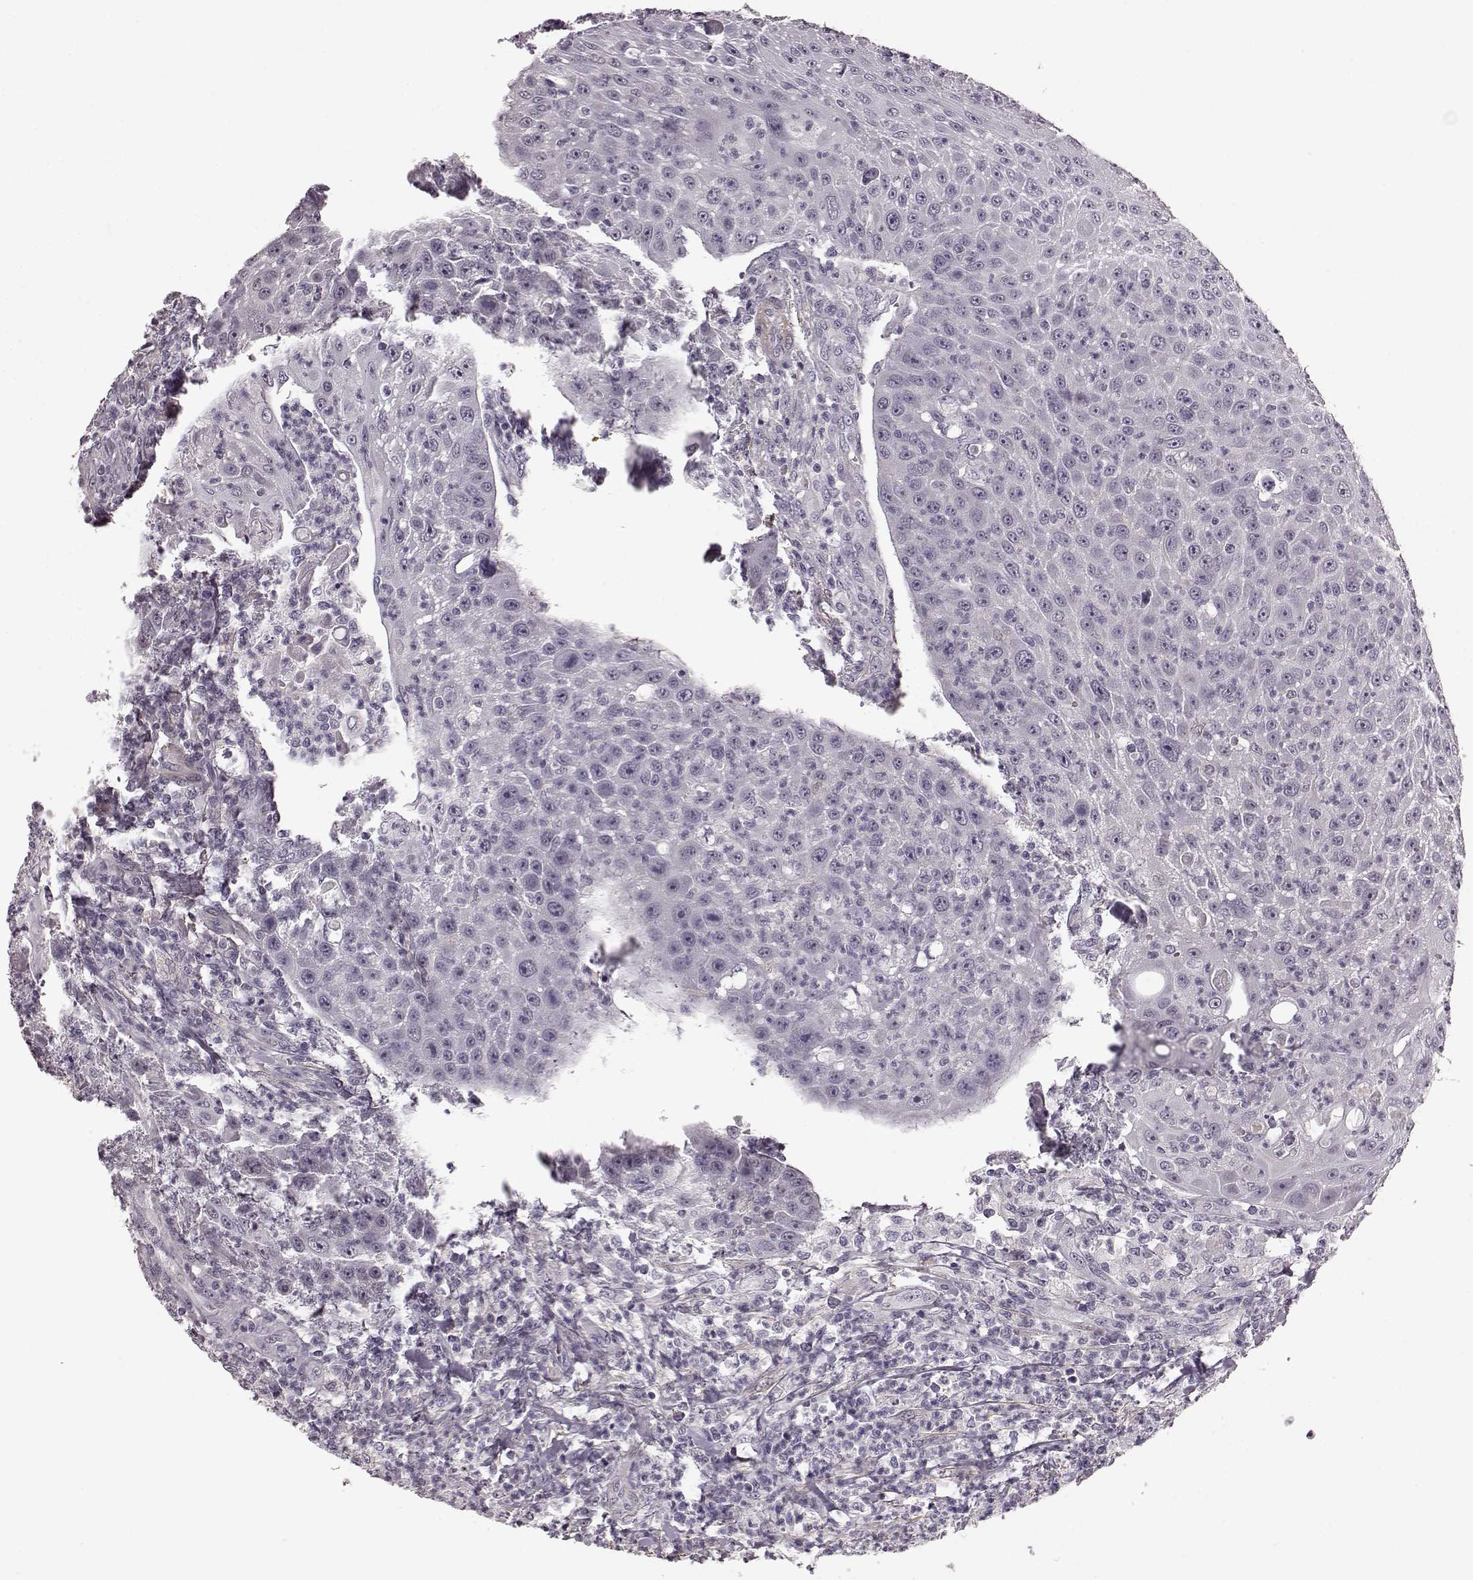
{"staining": {"intensity": "negative", "quantity": "none", "location": "none"}, "tissue": "head and neck cancer", "cell_type": "Tumor cells", "image_type": "cancer", "snomed": [{"axis": "morphology", "description": "Squamous cell carcinoma, NOS"}, {"axis": "topography", "description": "Head-Neck"}], "caption": "Head and neck squamous cell carcinoma was stained to show a protein in brown. There is no significant positivity in tumor cells.", "gene": "SLCO3A1", "patient": {"sex": "male", "age": 69}}